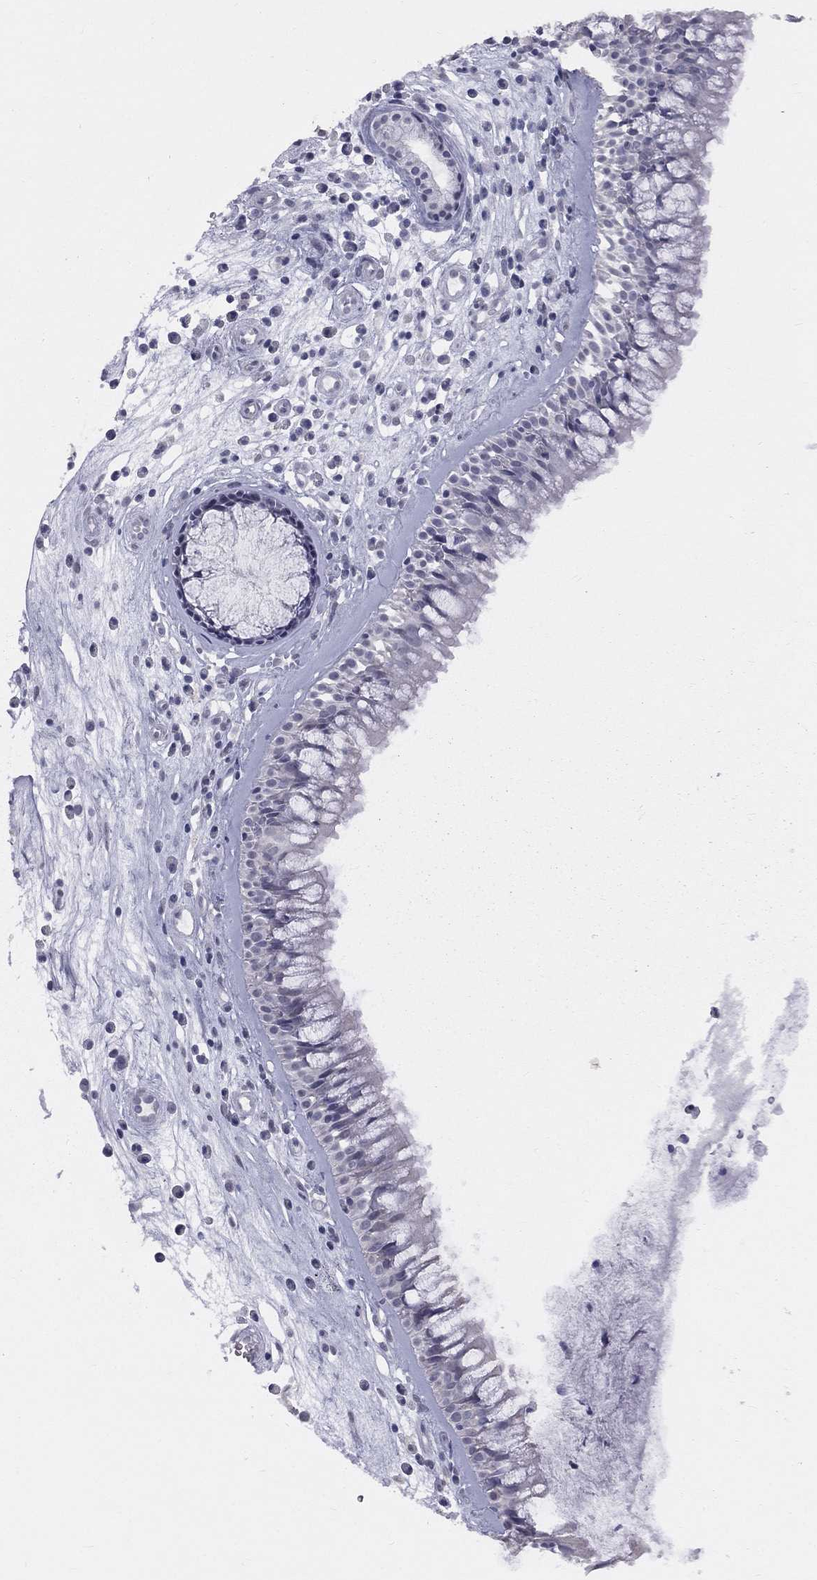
{"staining": {"intensity": "negative", "quantity": "none", "location": "none"}, "tissue": "nasopharynx", "cell_type": "Respiratory epithelial cells", "image_type": "normal", "snomed": [{"axis": "morphology", "description": "Normal tissue, NOS"}, {"axis": "topography", "description": "Nasopharynx"}], "caption": "Immunohistochemical staining of unremarkable human nasopharynx reveals no significant expression in respiratory epithelial cells. The staining is performed using DAB brown chromogen with nuclei counter-stained in using hematoxylin.", "gene": "DMKN", "patient": {"sex": "male", "age": 57}}